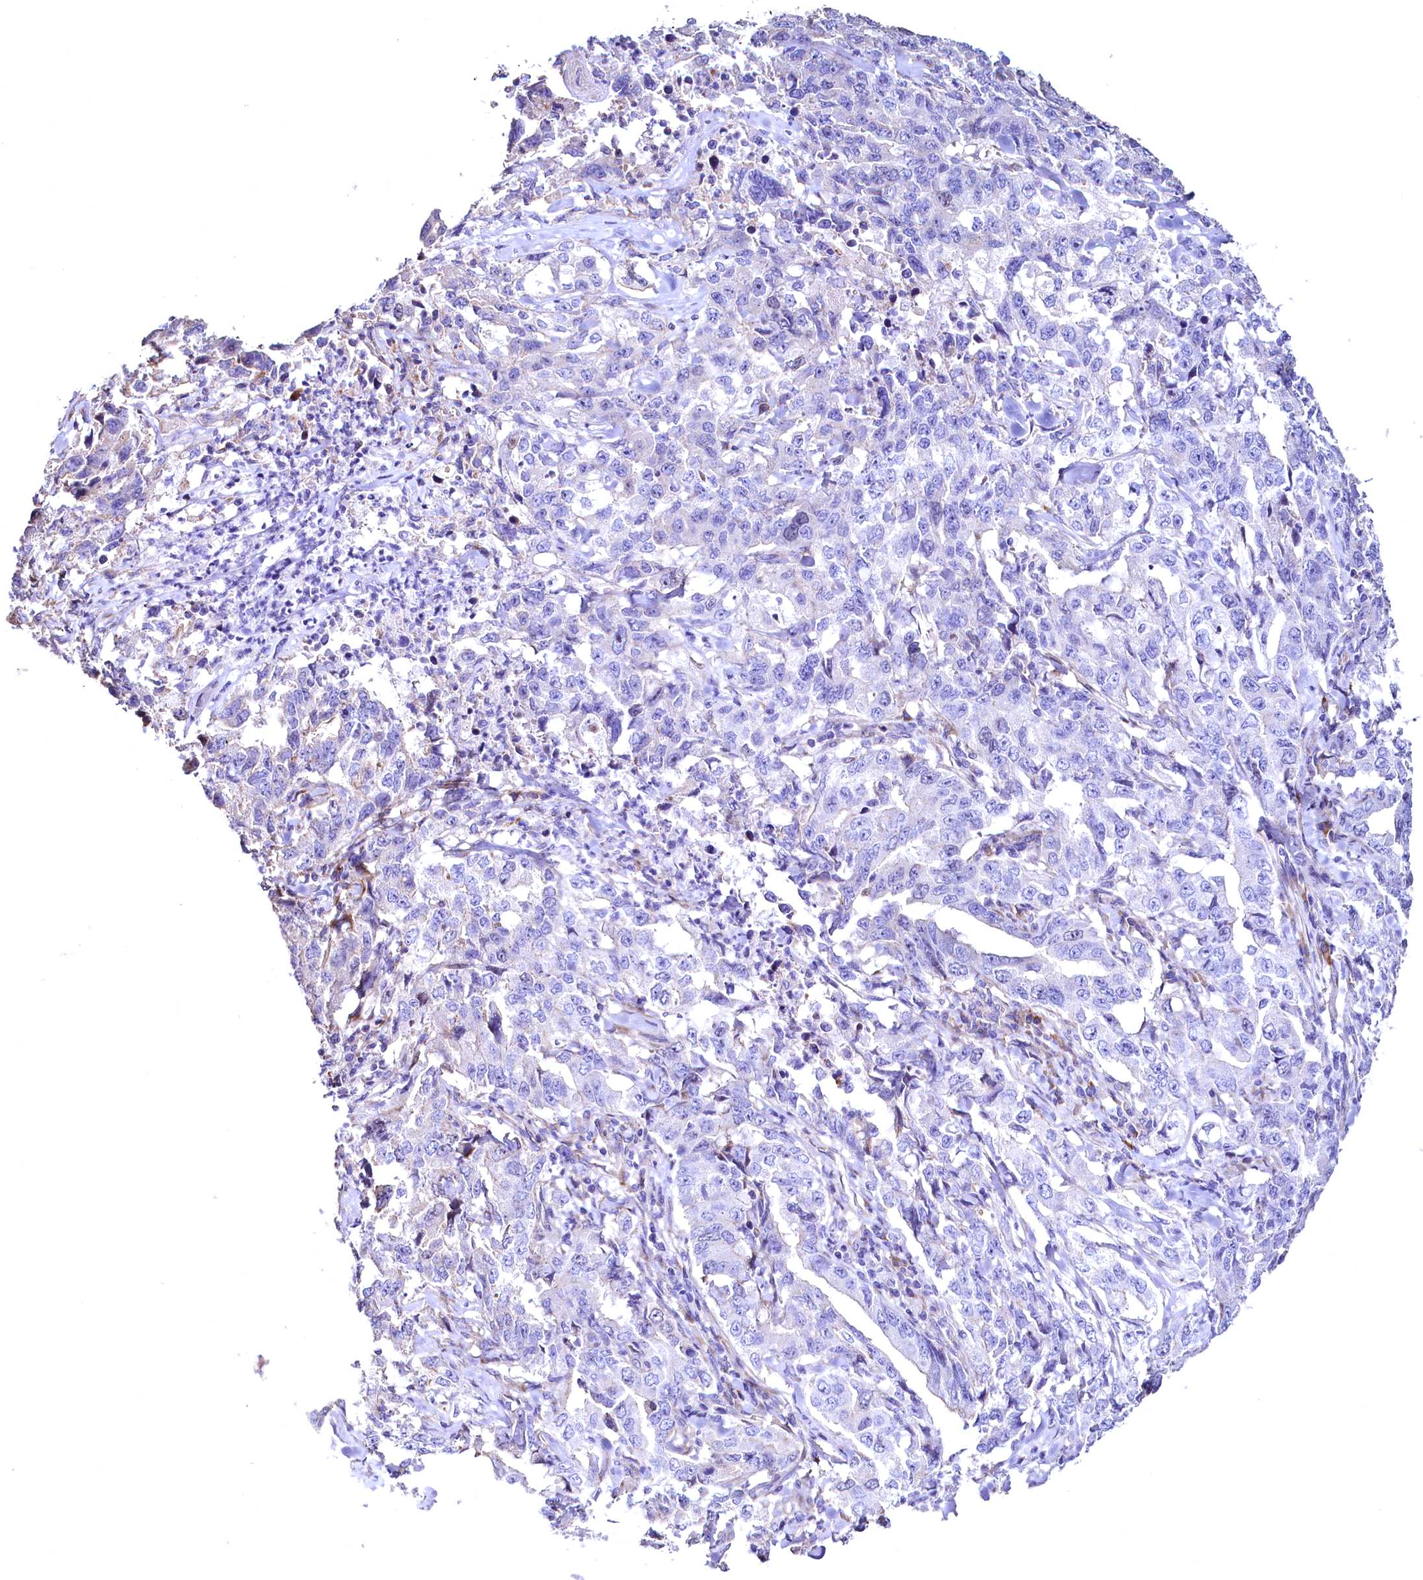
{"staining": {"intensity": "negative", "quantity": "none", "location": "none"}, "tissue": "lung cancer", "cell_type": "Tumor cells", "image_type": "cancer", "snomed": [{"axis": "morphology", "description": "Adenocarcinoma, NOS"}, {"axis": "topography", "description": "Lung"}], "caption": "Image shows no significant protein expression in tumor cells of lung adenocarcinoma. (Stains: DAB immunohistochemistry (IHC) with hematoxylin counter stain, Microscopy: brightfield microscopy at high magnification).", "gene": "WNT8A", "patient": {"sex": "female", "age": 51}}